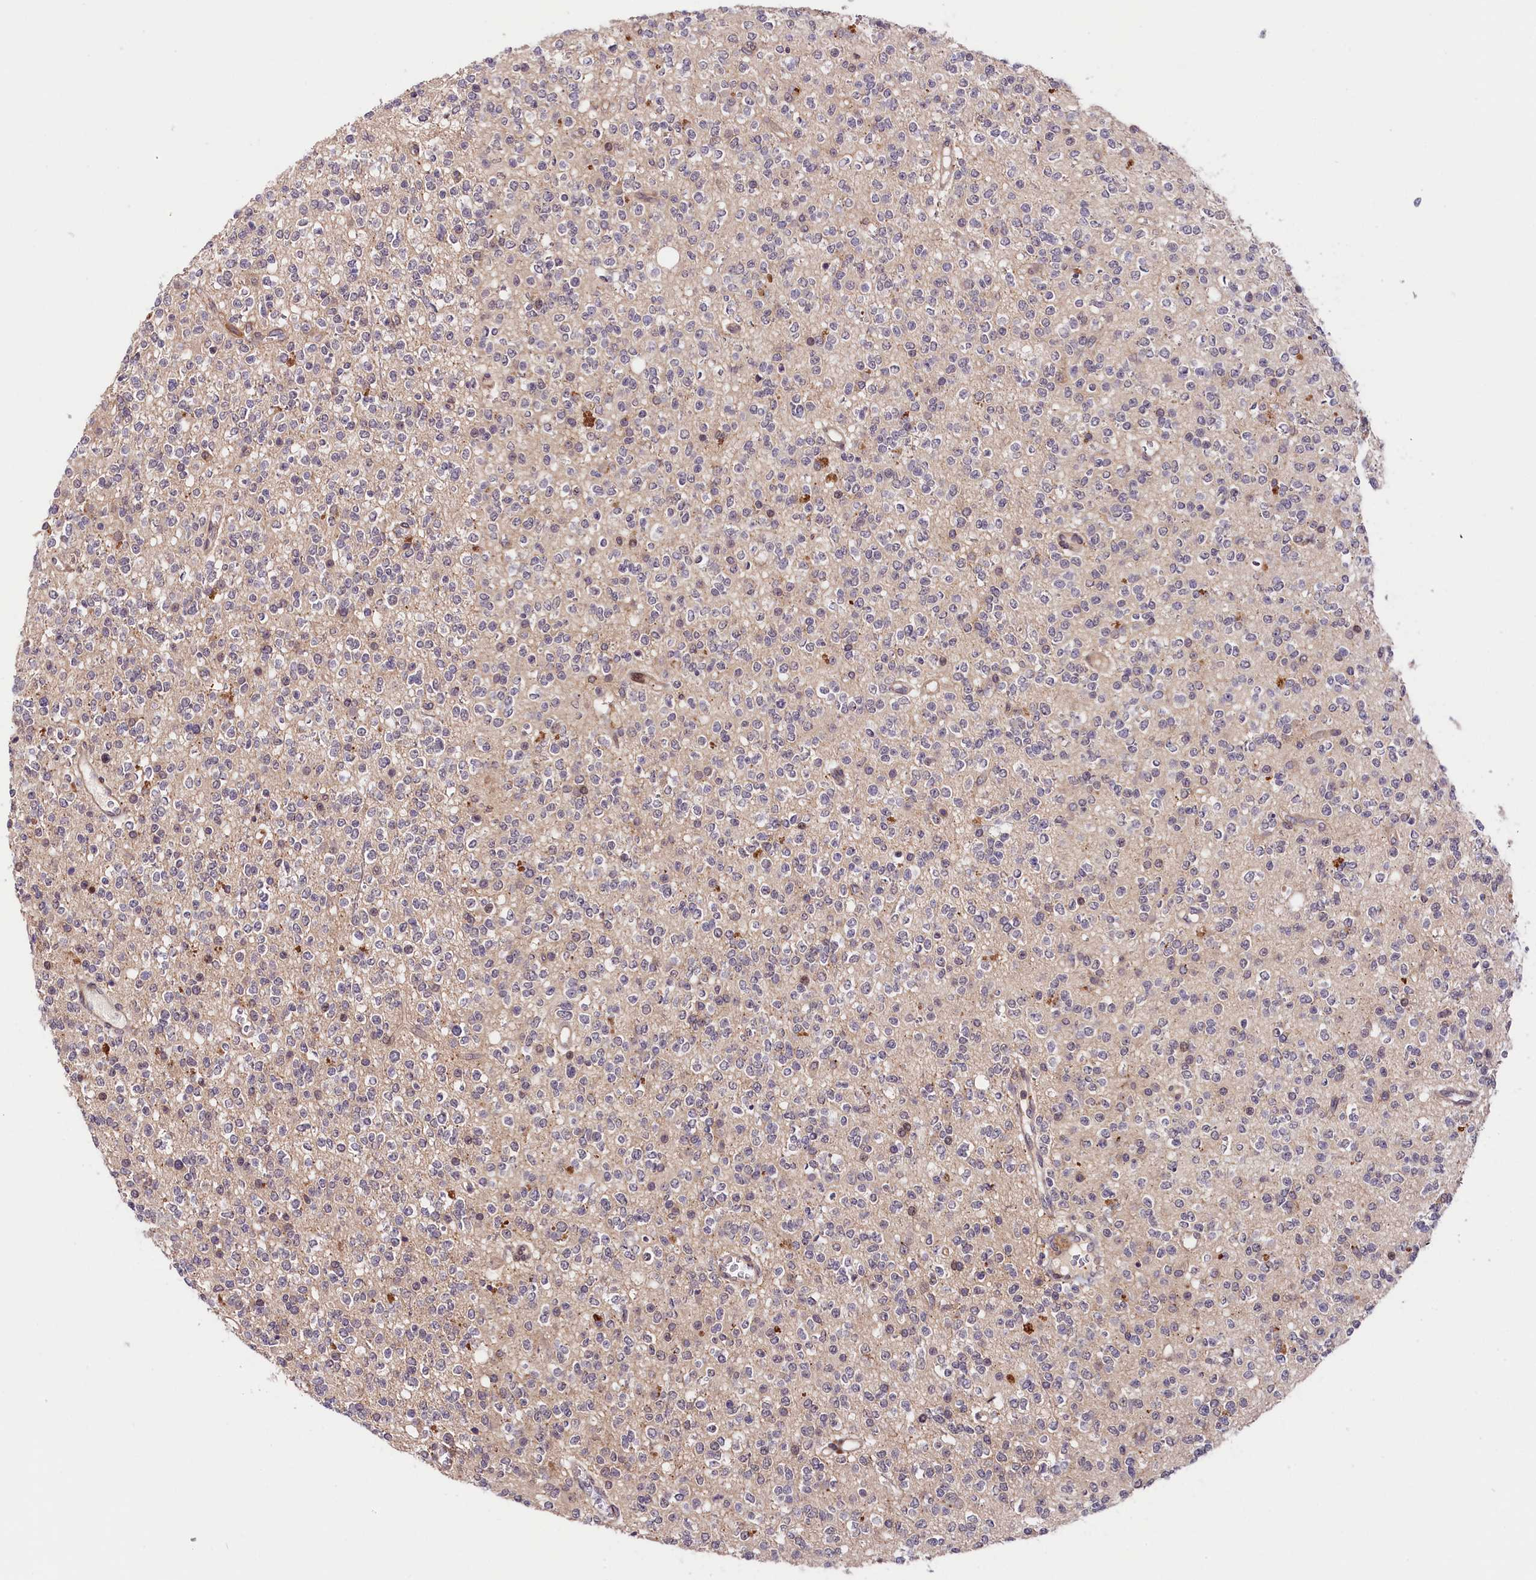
{"staining": {"intensity": "negative", "quantity": "none", "location": "none"}, "tissue": "glioma", "cell_type": "Tumor cells", "image_type": "cancer", "snomed": [{"axis": "morphology", "description": "Glioma, malignant, High grade"}, {"axis": "topography", "description": "Brain"}], "caption": "Immunohistochemistry (IHC) photomicrograph of neoplastic tissue: human glioma stained with DAB (3,3'-diaminobenzidine) displays no significant protein expression in tumor cells. The staining is performed using DAB brown chromogen with nuclei counter-stained in using hematoxylin.", "gene": "CACNA1H", "patient": {"sex": "male", "age": 34}}